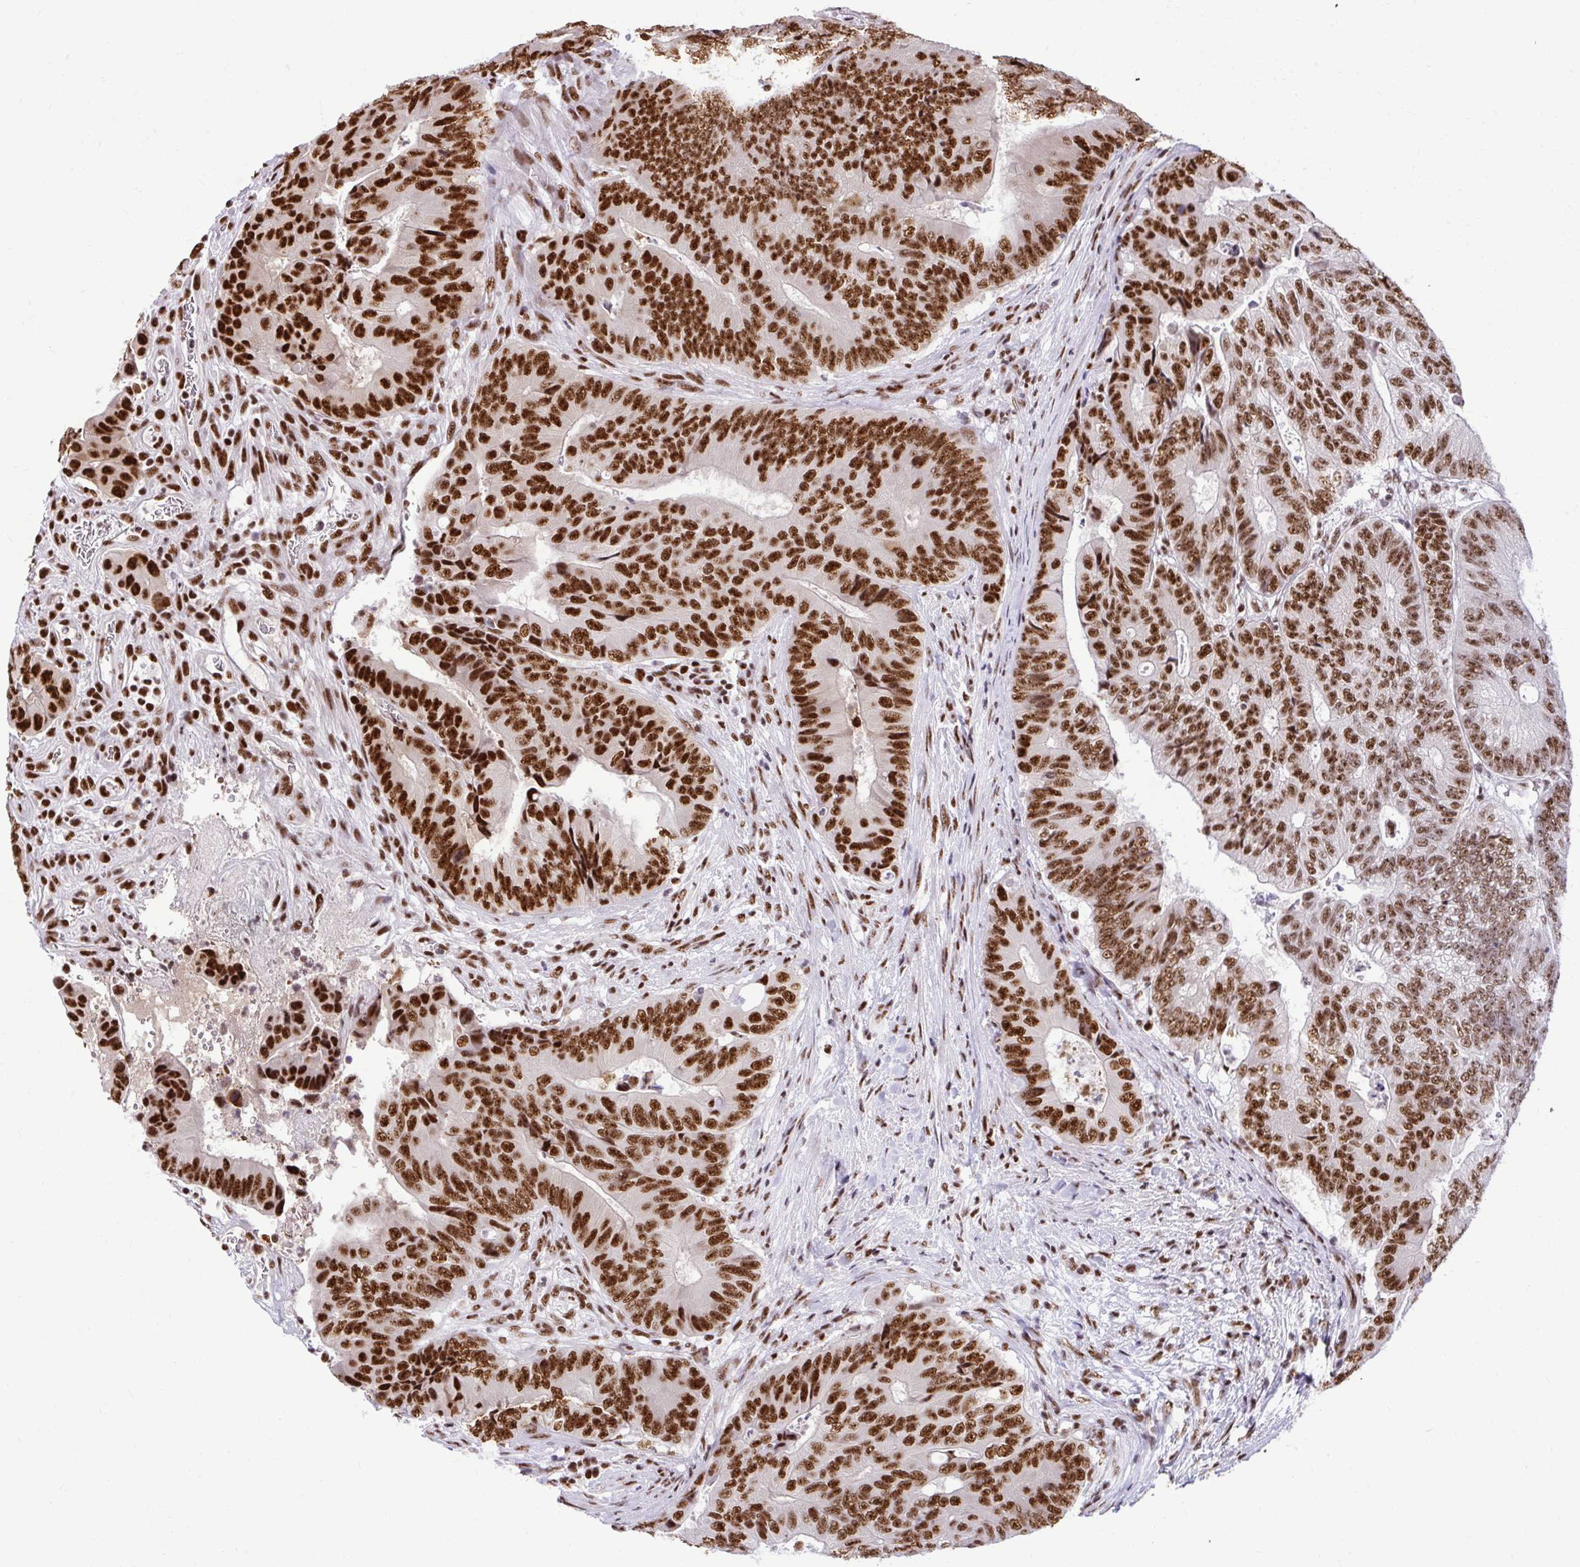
{"staining": {"intensity": "strong", "quantity": ">75%", "location": "nuclear"}, "tissue": "colorectal cancer", "cell_type": "Tumor cells", "image_type": "cancer", "snomed": [{"axis": "morphology", "description": "Adenocarcinoma, NOS"}, {"axis": "topography", "description": "Colon"}], "caption": "Approximately >75% of tumor cells in human colorectal adenocarcinoma demonstrate strong nuclear protein expression as visualized by brown immunohistochemical staining.", "gene": "PRPF19", "patient": {"sex": "female", "age": 48}}